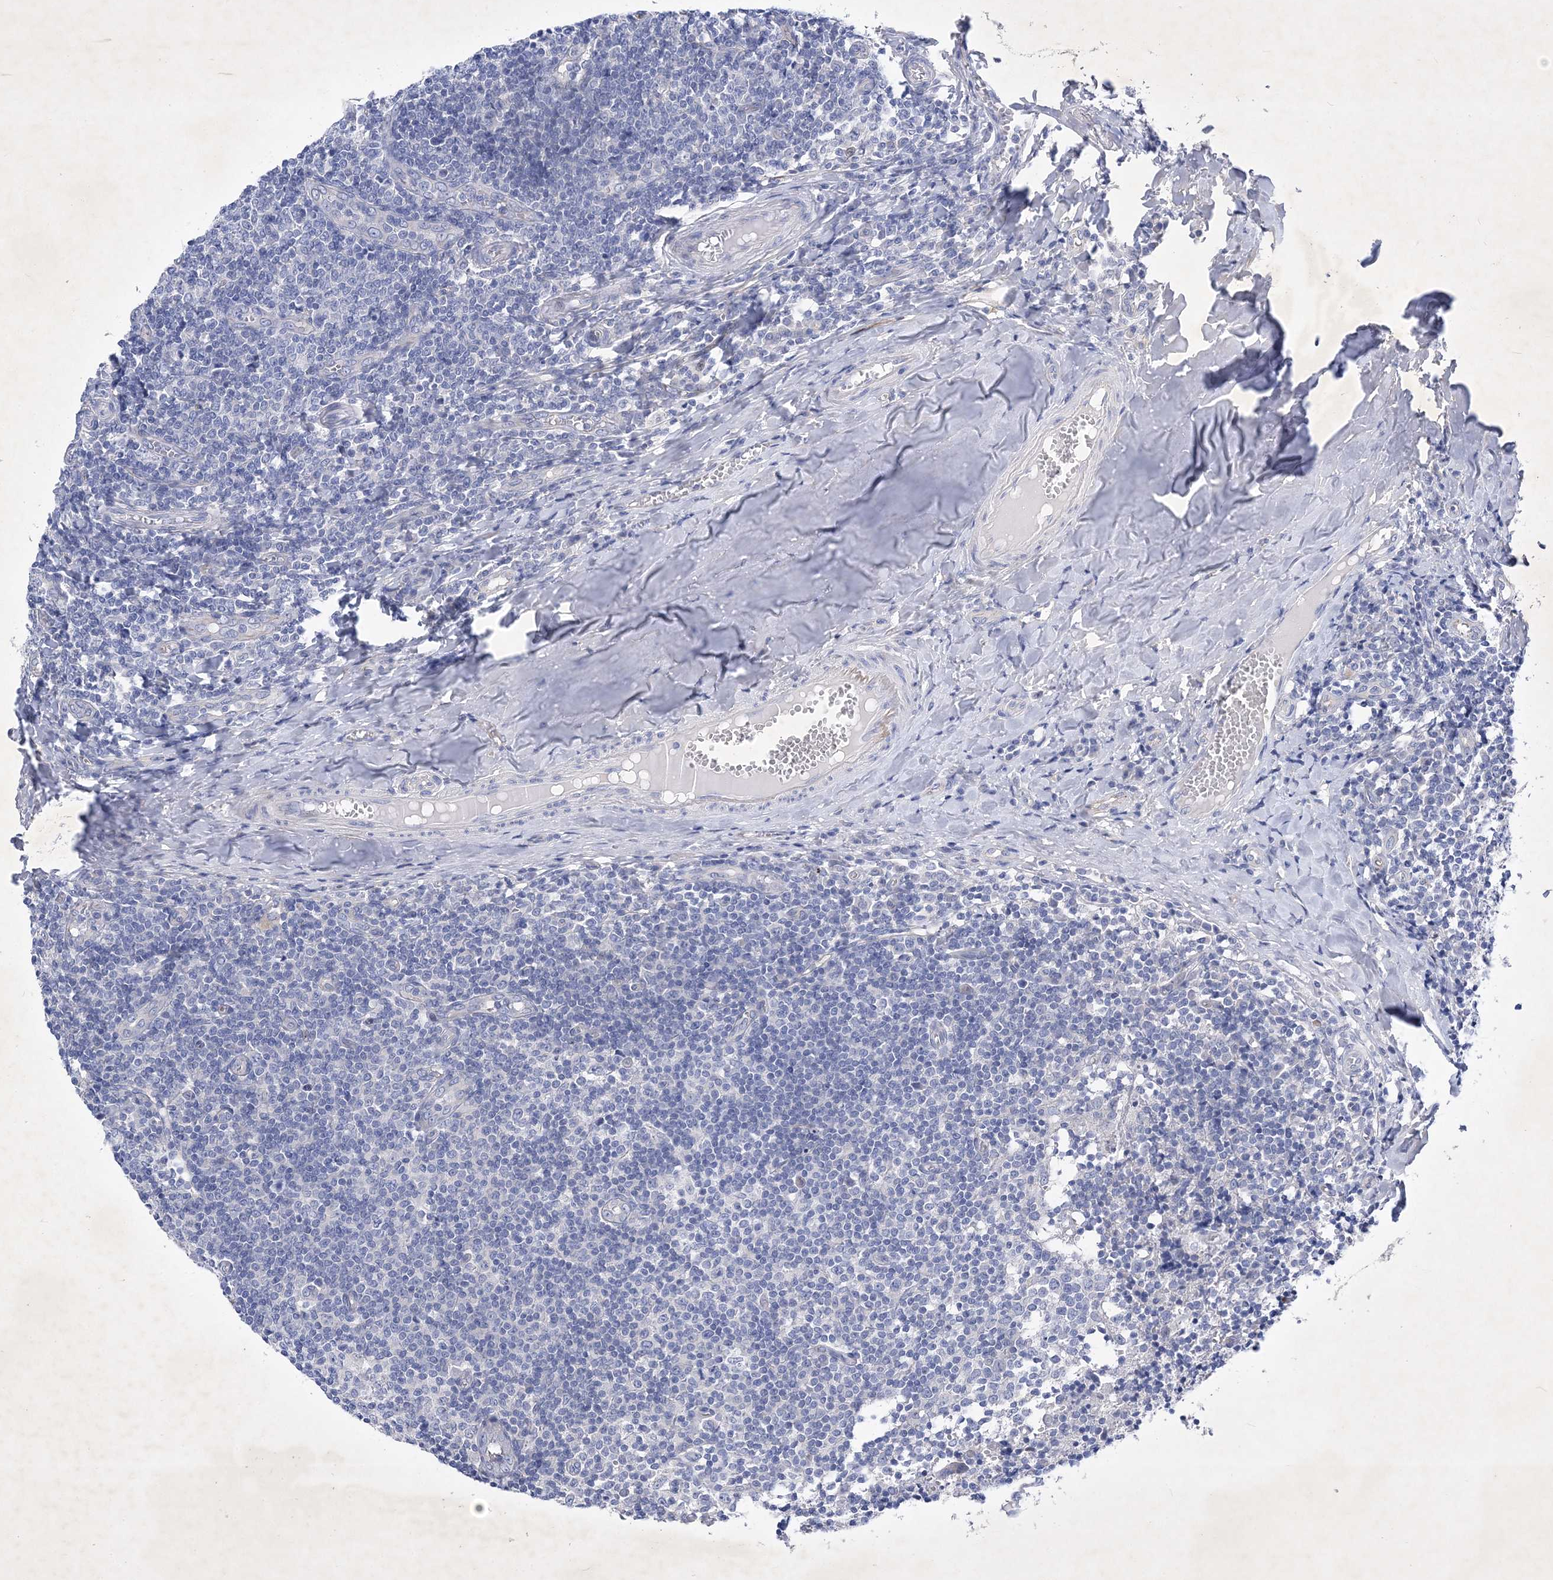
{"staining": {"intensity": "negative", "quantity": "none", "location": "none"}, "tissue": "tonsil", "cell_type": "Germinal center cells", "image_type": "normal", "snomed": [{"axis": "morphology", "description": "Normal tissue, NOS"}, {"axis": "topography", "description": "Tonsil"}], "caption": "Immunohistochemical staining of benign human tonsil shows no significant expression in germinal center cells.", "gene": "GPN1", "patient": {"sex": "female", "age": 19}}